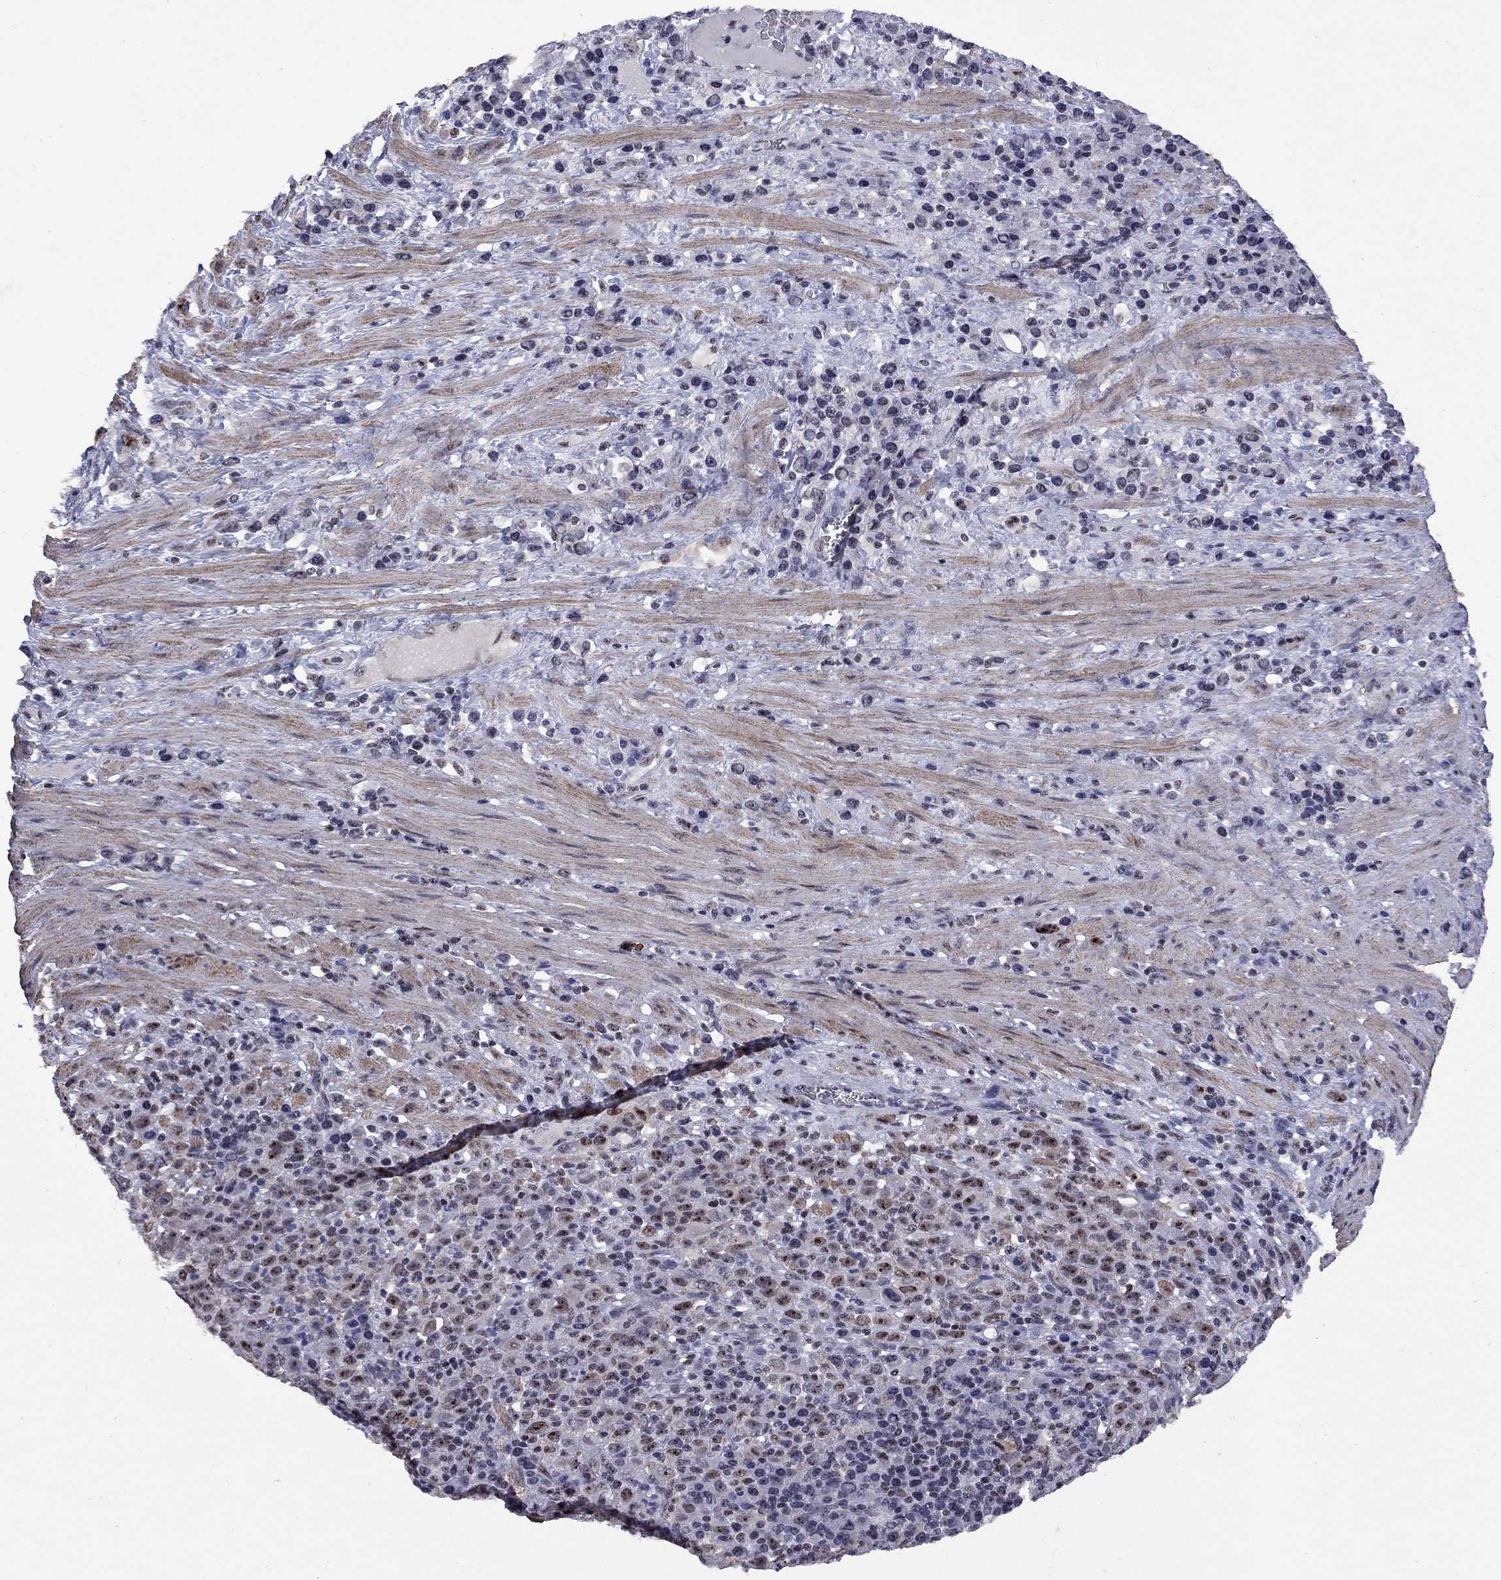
{"staining": {"intensity": "moderate", "quantity": "<25%", "location": "nuclear"}, "tissue": "stomach cancer", "cell_type": "Tumor cells", "image_type": "cancer", "snomed": [{"axis": "morphology", "description": "Adenocarcinoma, NOS"}, {"axis": "topography", "description": "Stomach, upper"}], "caption": "Immunohistochemical staining of stomach cancer reveals low levels of moderate nuclear staining in about <25% of tumor cells.", "gene": "SPOUT1", "patient": {"sex": "male", "age": 75}}